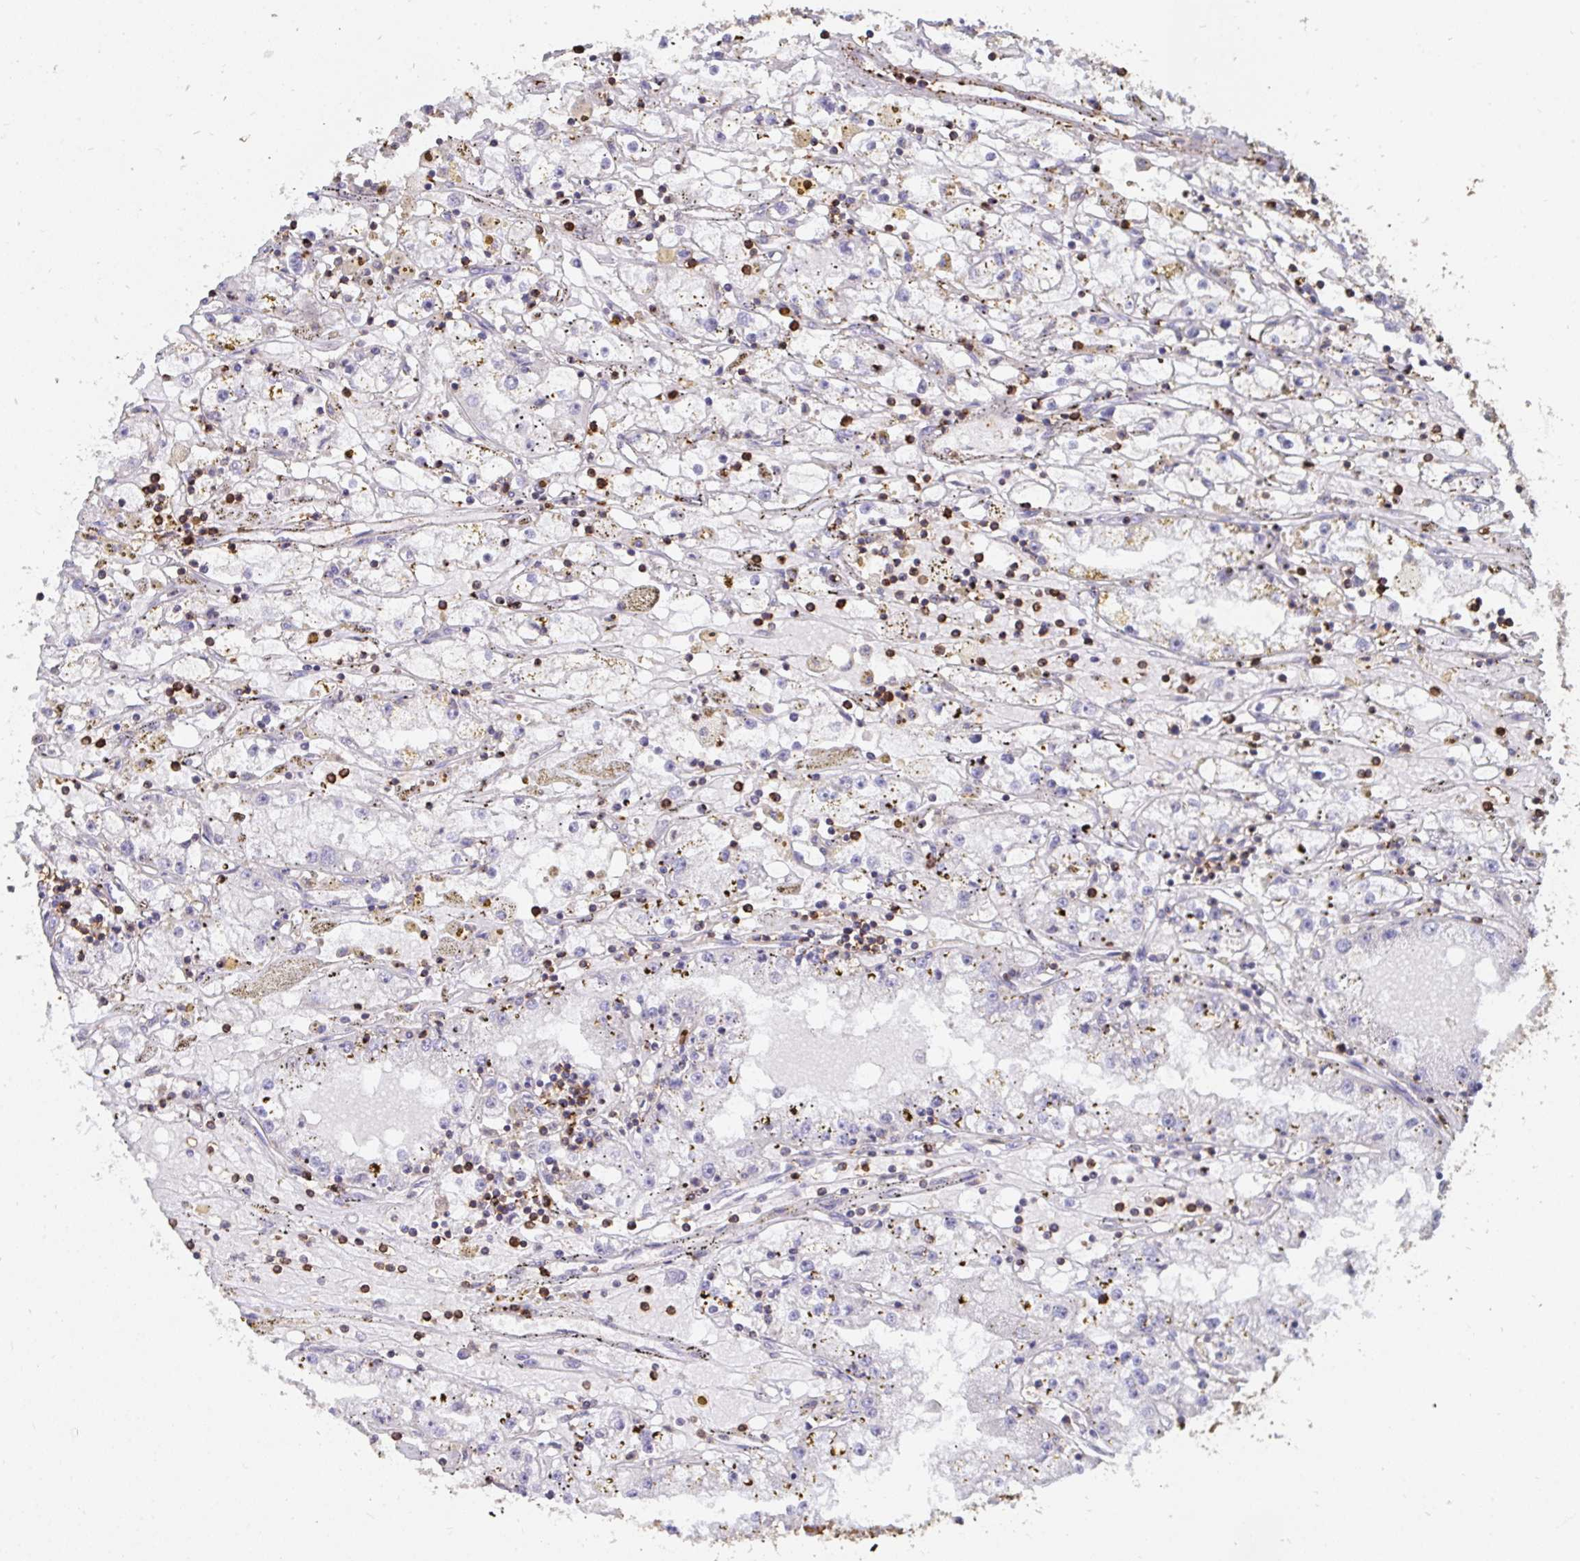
{"staining": {"intensity": "negative", "quantity": "none", "location": "none"}, "tissue": "renal cancer", "cell_type": "Tumor cells", "image_type": "cancer", "snomed": [{"axis": "morphology", "description": "Adenocarcinoma, NOS"}, {"axis": "topography", "description": "Kidney"}], "caption": "This histopathology image is of renal adenocarcinoma stained with IHC to label a protein in brown with the nuclei are counter-stained blue. There is no staining in tumor cells.", "gene": "CFL1", "patient": {"sex": "male", "age": 56}}